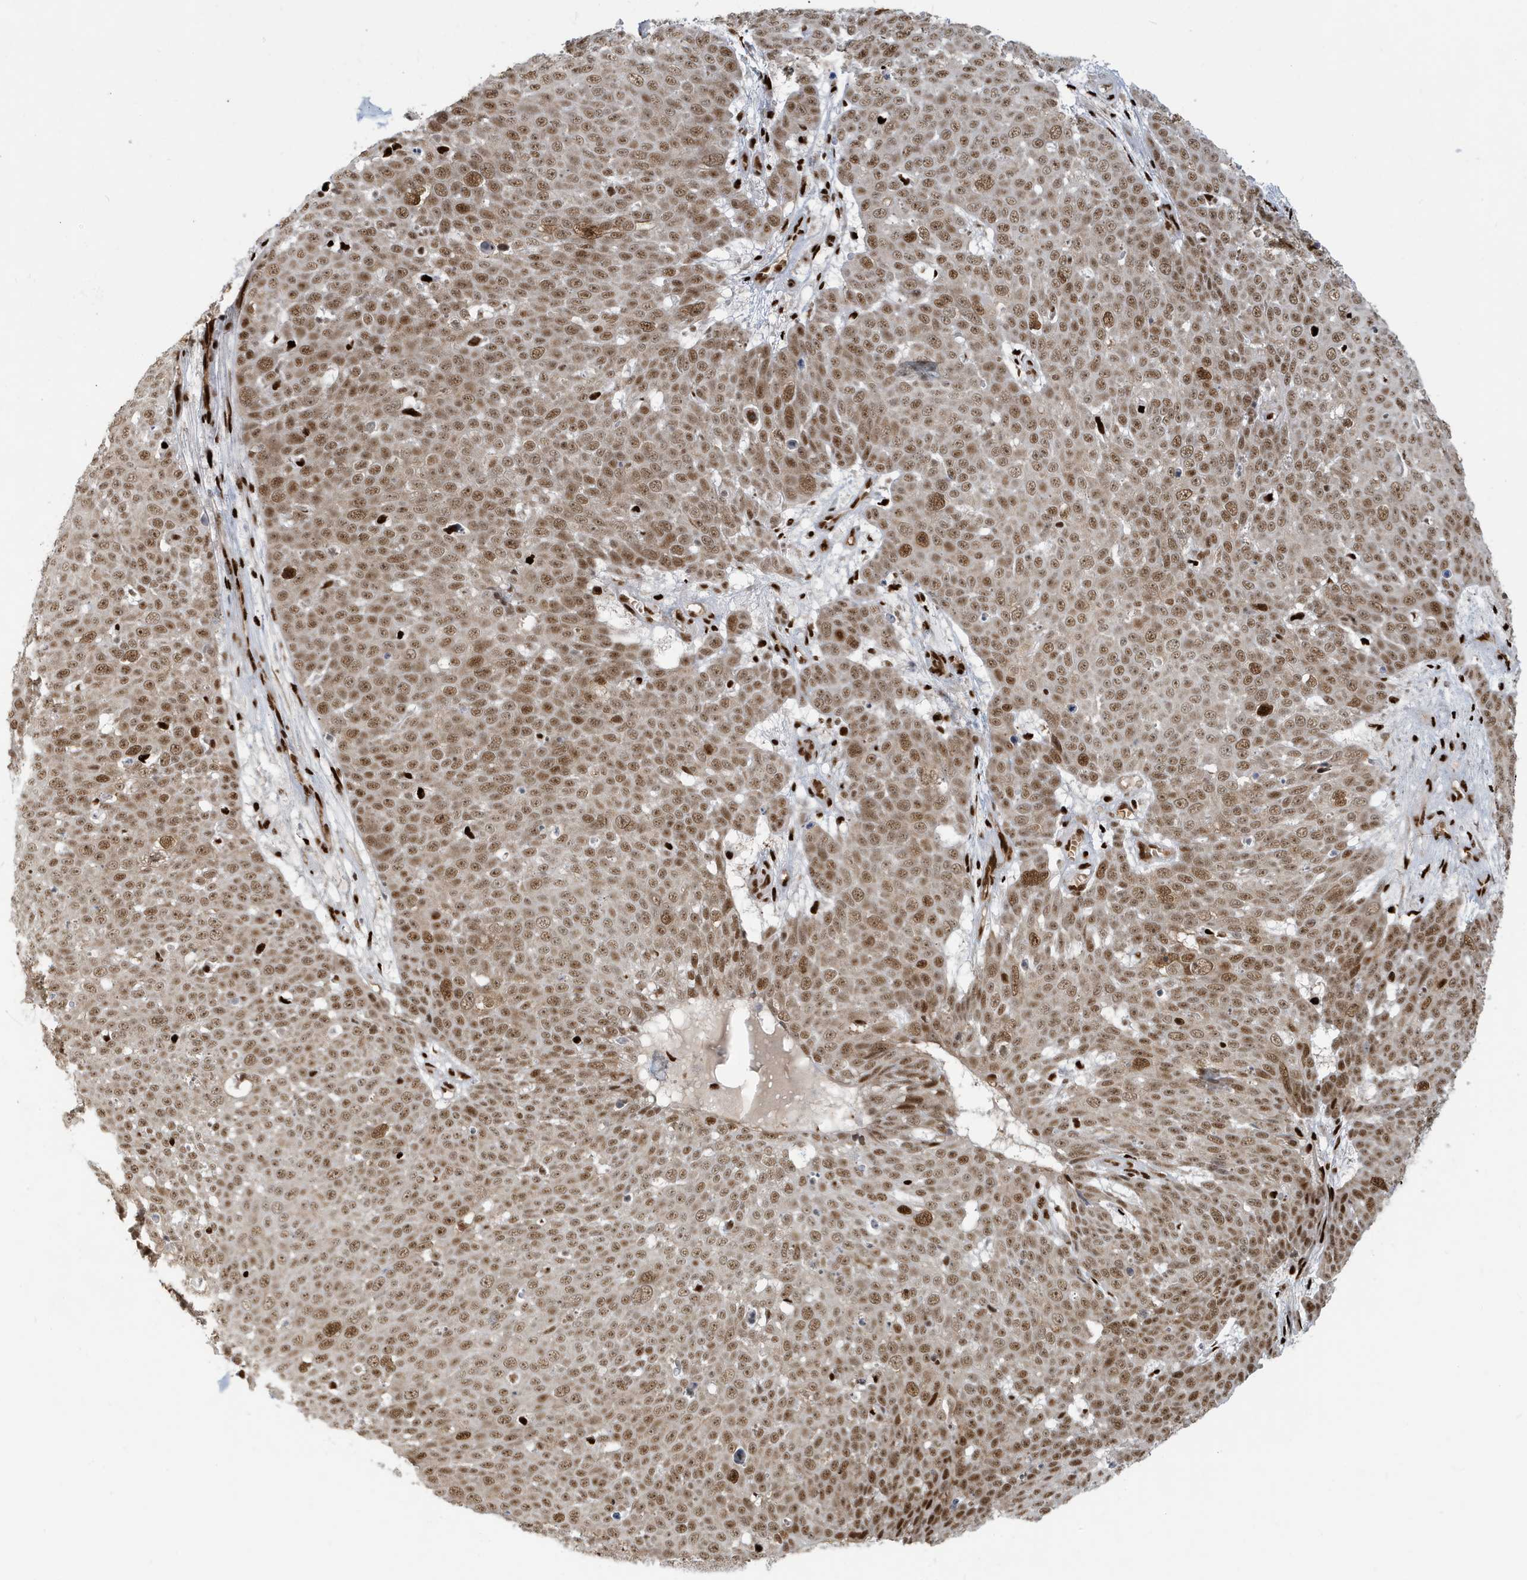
{"staining": {"intensity": "moderate", "quantity": ">75%", "location": "nuclear"}, "tissue": "skin cancer", "cell_type": "Tumor cells", "image_type": "cancer", "snomed": [{"axis": "morphology", "description": "Squamous cell carcinoma, NOS"}, {"axis": "topography", "description": "Skin"}], "caption": "DAB immunohistochemical staining of human squamous cell carcinoma (skin) shows moderate nuclear protein expression in approximately >75% of tumor cells.", "gene": "CKS2", "patient": {"sex": "male", "age": 71}}